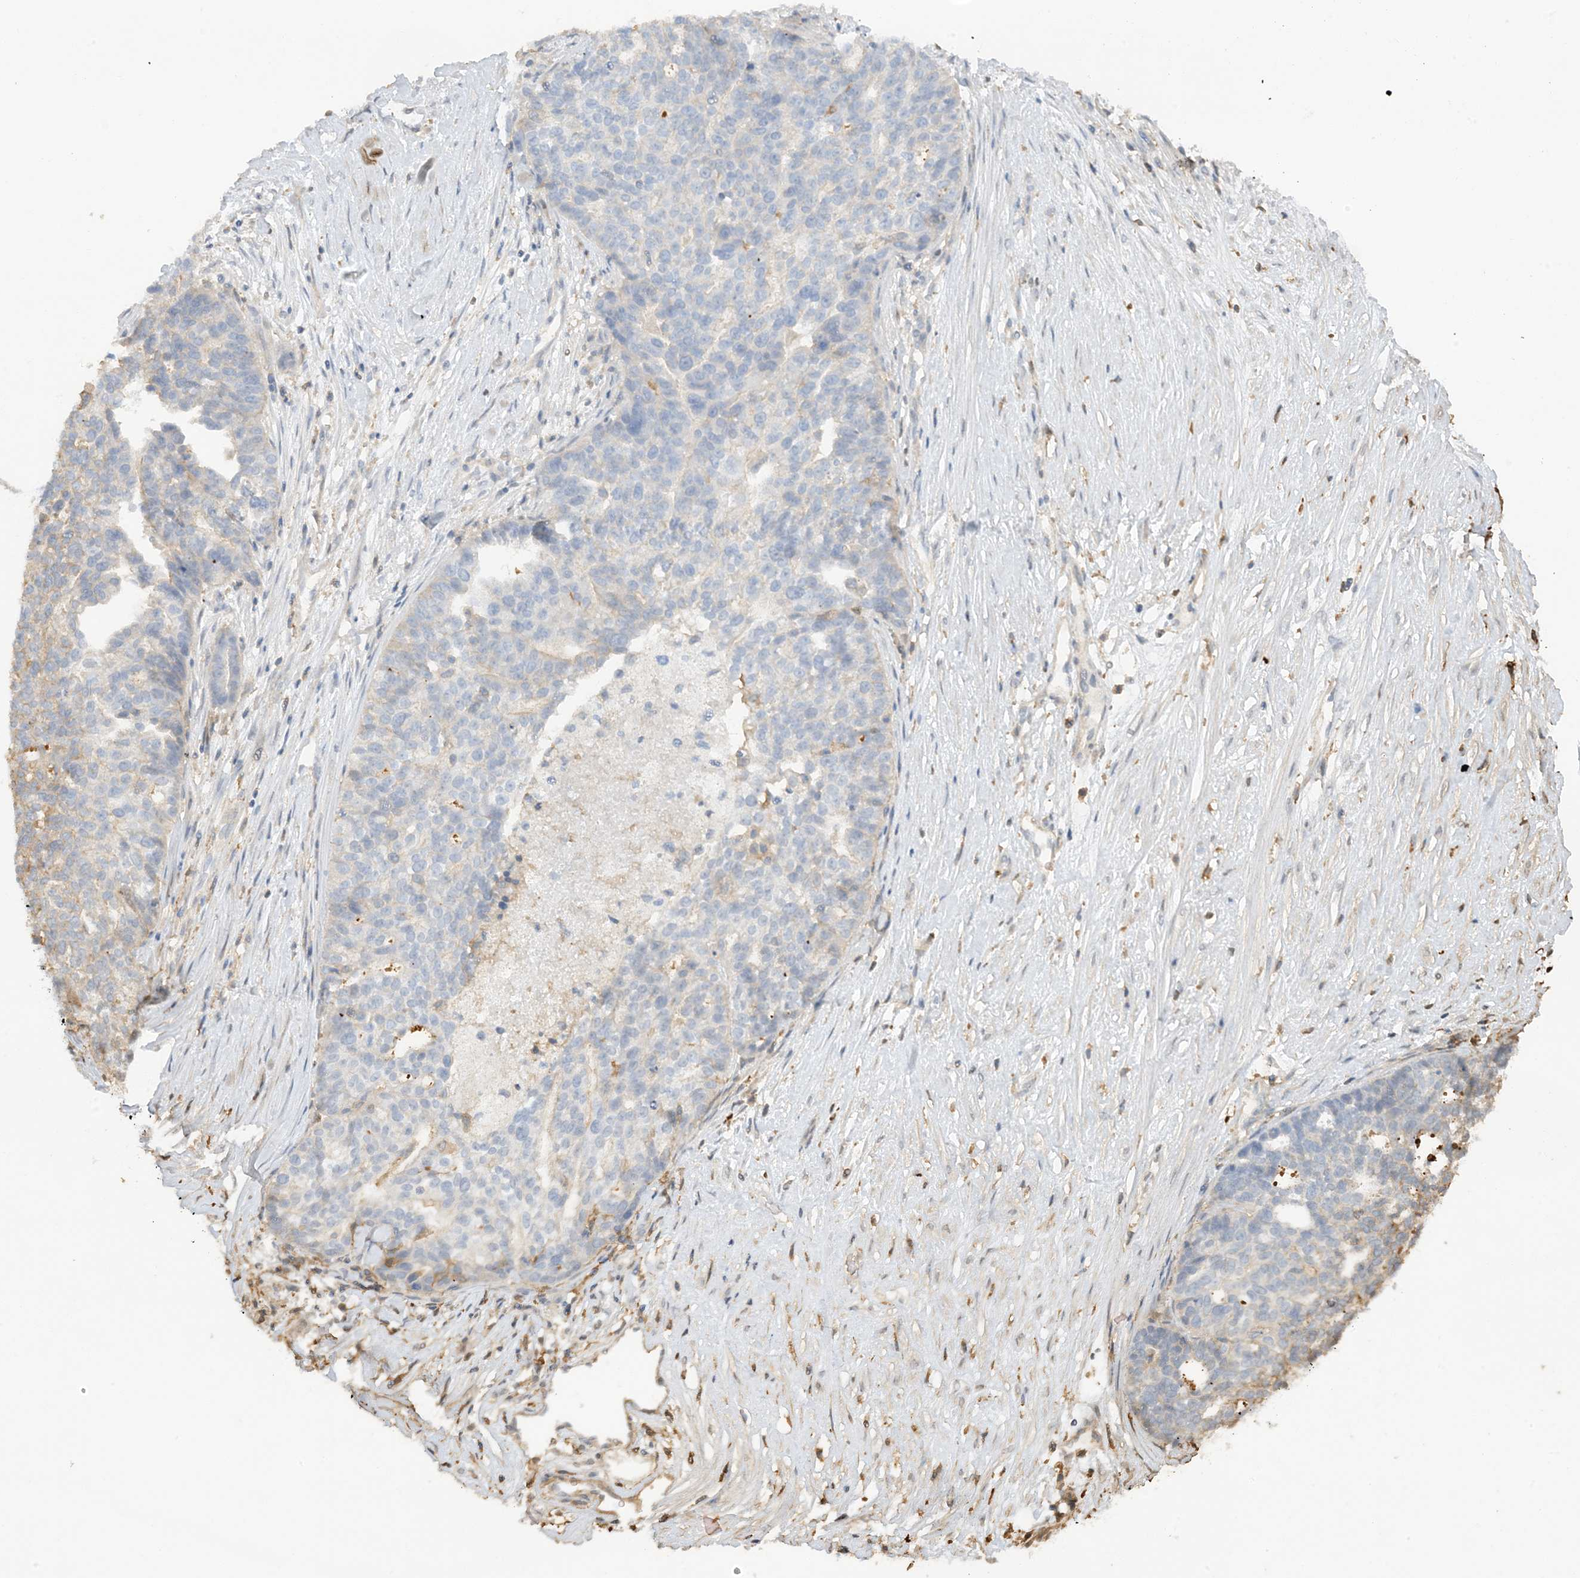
{"staining": {"intensity": "negative", "quantity": "none", "location": "none"}, "tissue": "ovarian cancer", "cell_type": "Tumor cells", "image_type": "cancer", "snomed": [{"axis": "morphology", "description": "Cystadenocarcinoma, serous, NOS"}, {"axis": "topography", "description": "Ovary"}], "caption": "Tumor cells are negative for brown protein staining in ovarian cancer. (IHC, brightfield microscopy, high magnification).", "gene": "PHACTR2", "patient": {"sex": "female", "age": 59}}